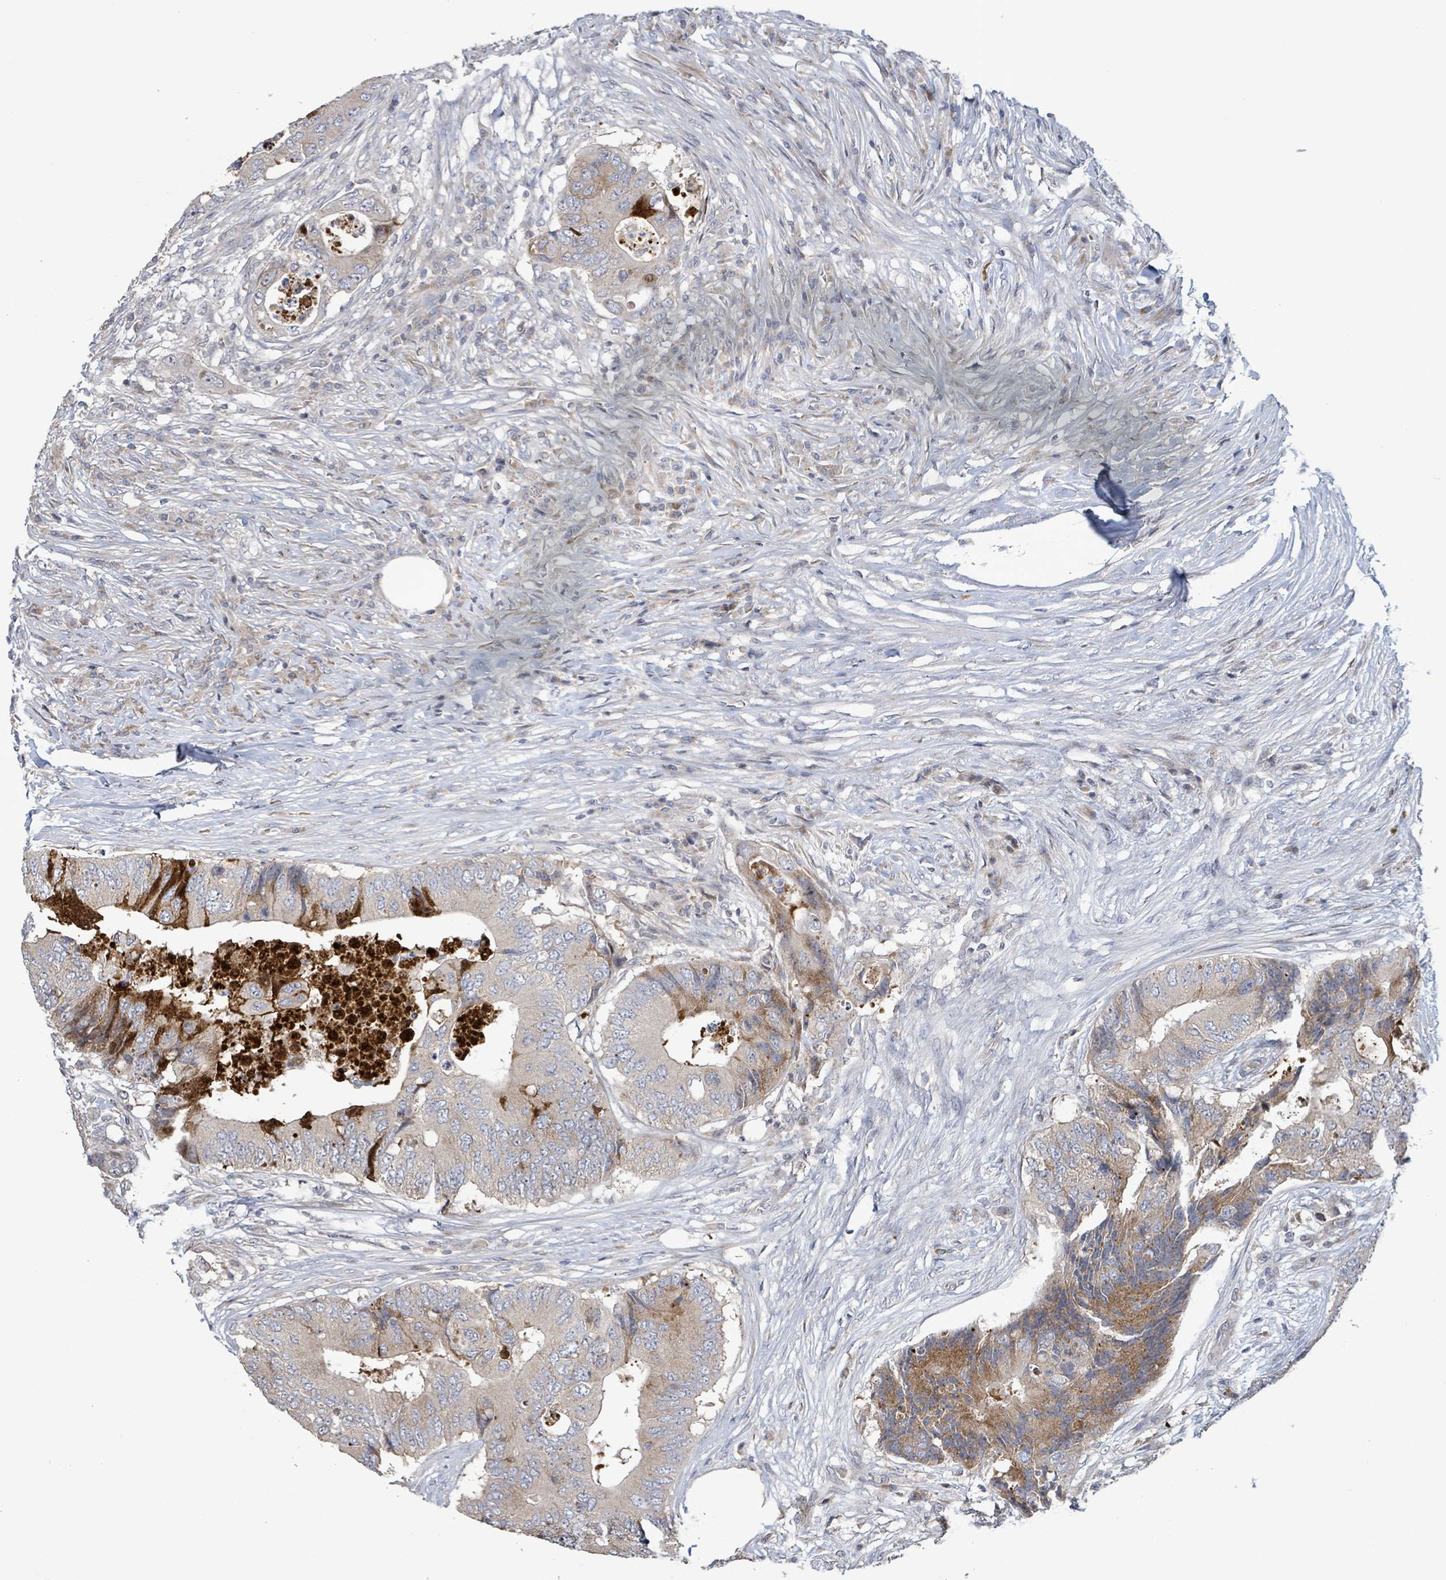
{"staining": {"intensity": "moderate", "quantity": "<25%", "location": "cytoplasmic/membranous"}, "tissue": "colorectal cancer", "cell_type": "Tumor cells", "image_type": "cancer", "snomed": [{"axis": "morphology", "description": "Adenocarcinoma, NOS"}, {"axis": "topography", "description": "Colon"}], "caption": "Colorectal adenocarcinoma stained with a brown dye demonstrates moderate cytoplasmic/membranous positive staining in about <25% of tumor cells.", "gene": "LILRA4", "patient": {"sex": "male", "age": 71}}